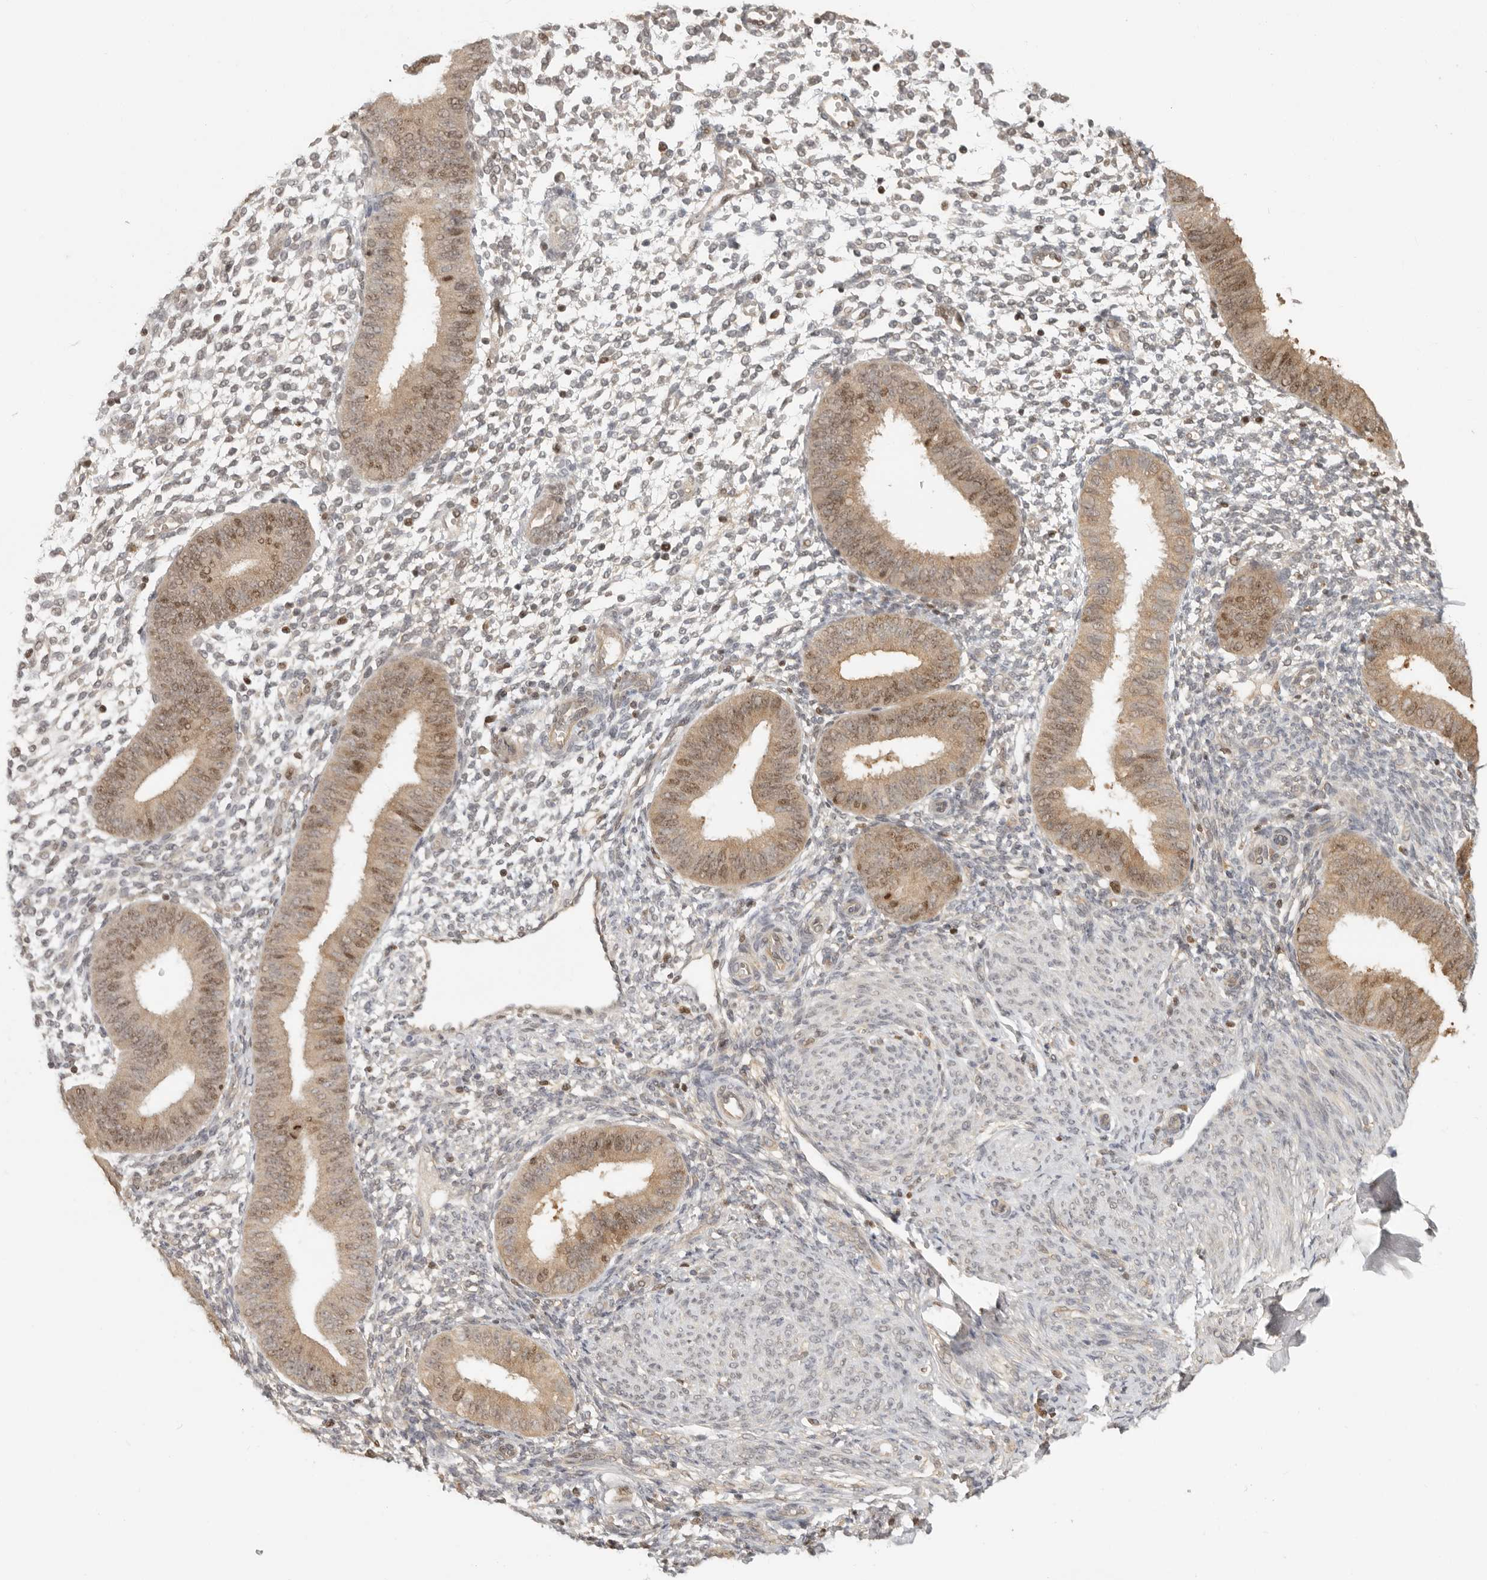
{"staining": {"intensity": "moderate", "quantity": "25%-75%", "location": "cytoplasmic/membranous,nuclear"}, "tissue": "endometrium", "cell_type": "Cells in endometrial stroma", "image_type": "normal", "snomed": [{"axis": "morphology", "description": "Normal tissue, NOS"}, {"axis": "topography", "description": "Uterus"}, {"axis": "topography", "description": "Endometrium"}], "caption": "Protein expression by immunohistochemistry reveals moderate cytoplasmic/membranous,nuclear staining in about 25%-75% of cells in endometrial stroma in unremarkable endometrium.", "gene": "PSMA5", "patient": {"sex": "female", "age": 48}}